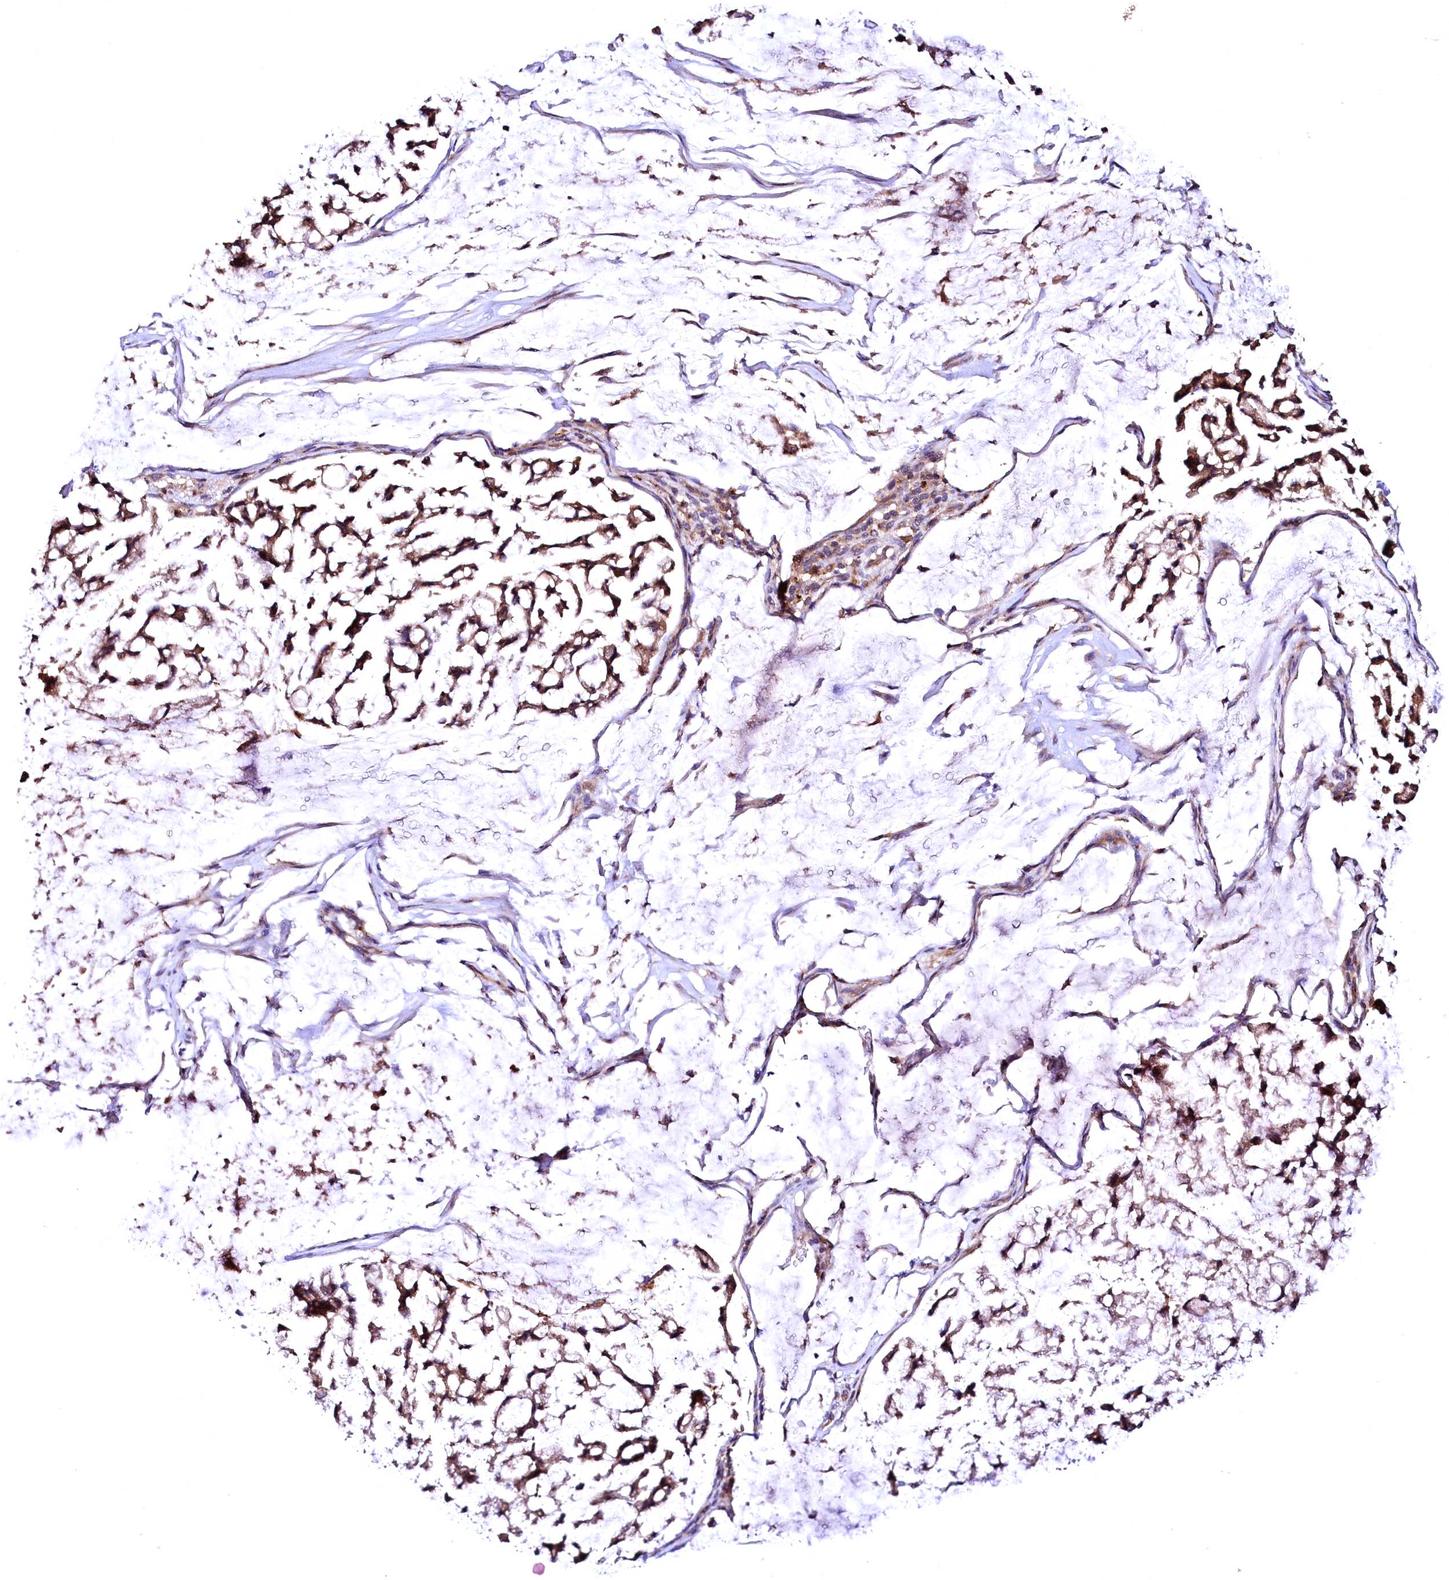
{"staining": {"intensity": "moderate", "quantity": ">75%", "location": "cytoplasmic/membranous"}, "tissue": "stomach cancer", "cell_type": "Tumor cells", "image_type": "cancer", "snomed": [{"axis": "morphology", "description": "Adenocarcinoma, NOS"}, {"axis": "topography", "description": "Stomach, lower"}], "caption": "DAB immunohistochemical staining of human stomach cancer shows moderate cytoplasmic/membranous protein expression in approximately >75% of tumor cells.", "gene": "ST3GAL1", "patient": {"sex": "male", "age": 67}}